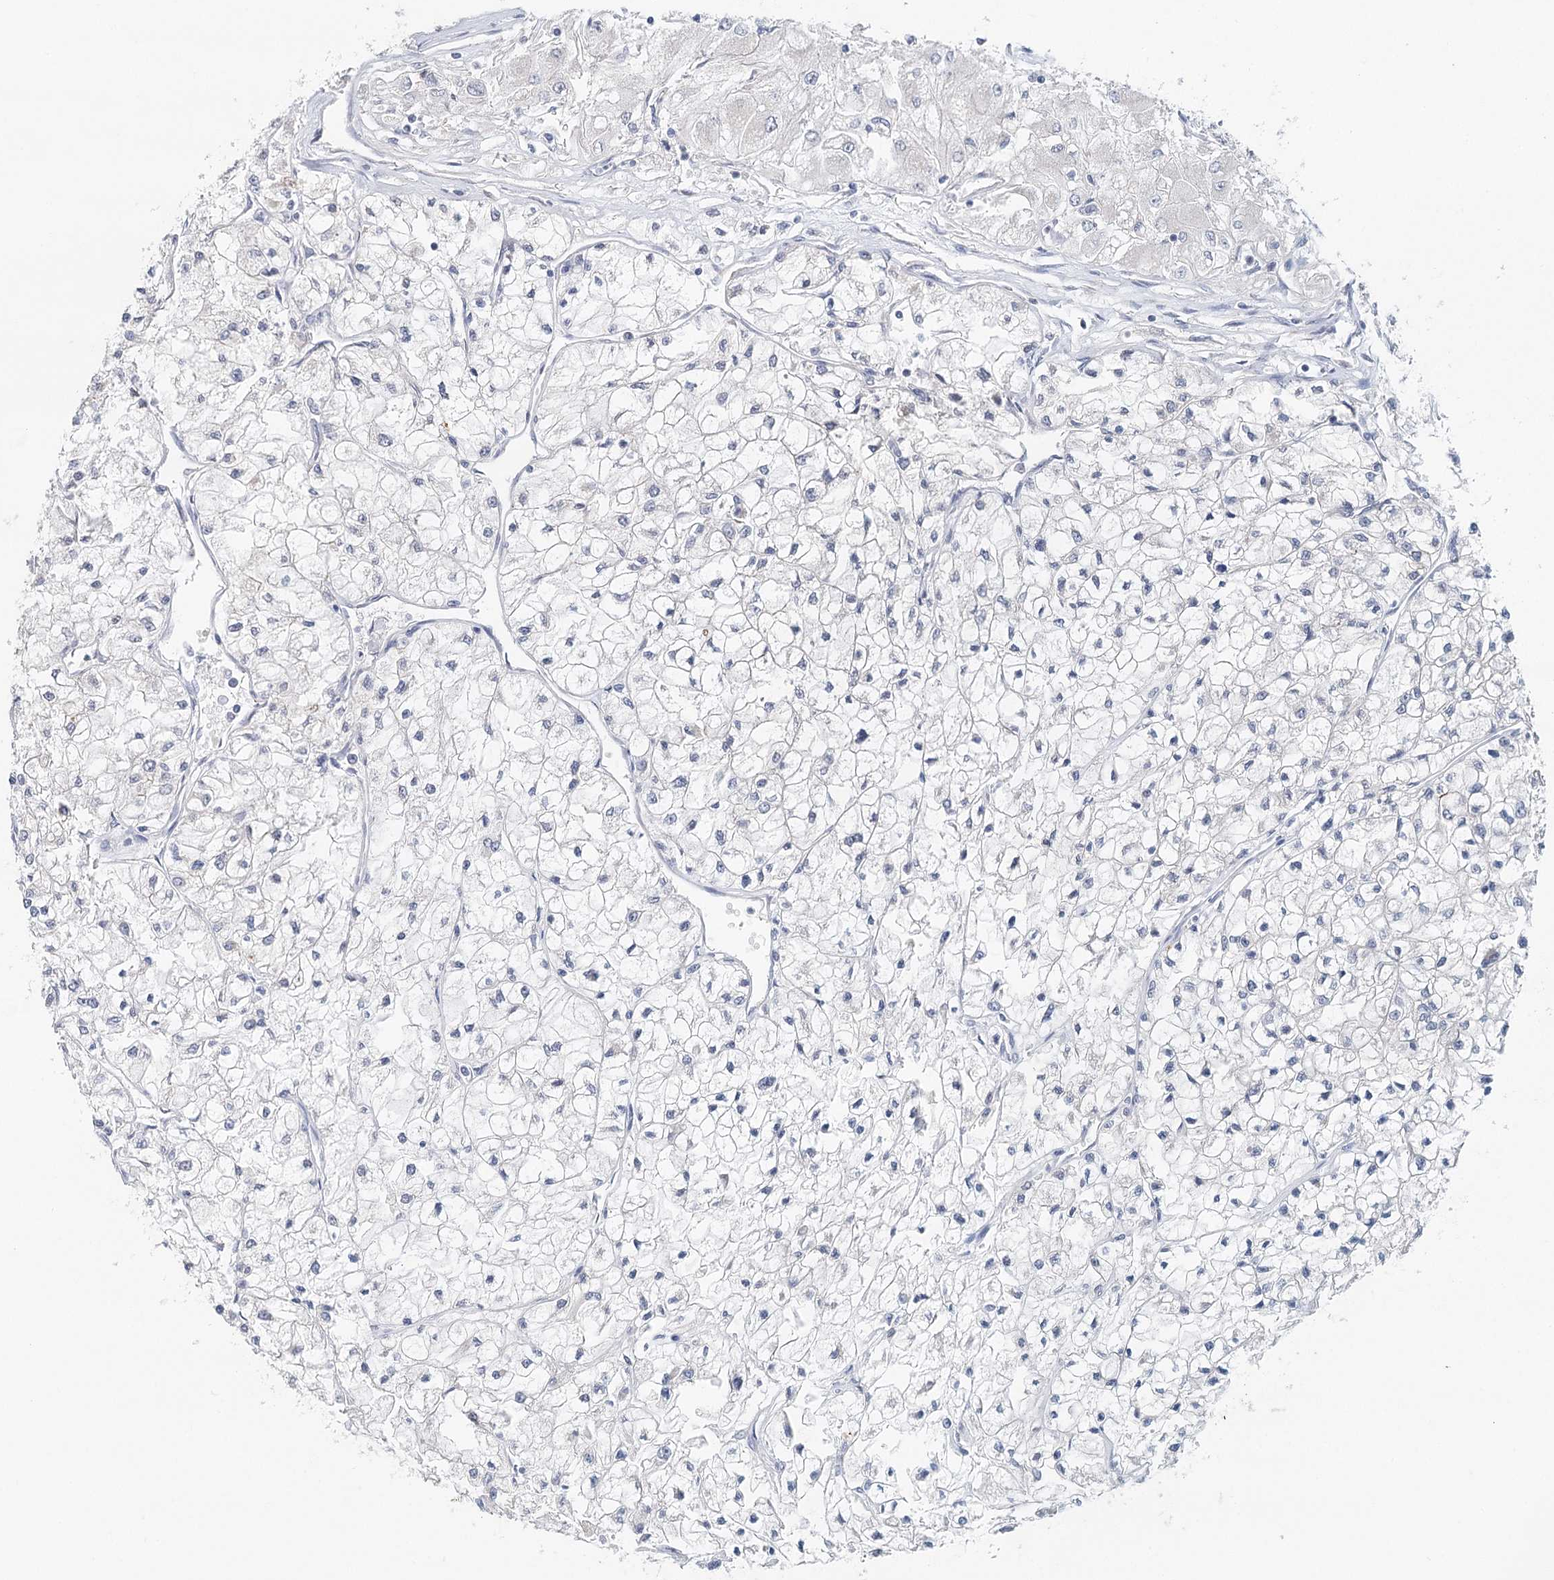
{"staining": {"intensity": "negative", "quantity": "none", "location": "none"}, "tissue": "renal cancer", "cell_type": "Tumor cells", "image_type": "cancer", "snomed": [{"axis": "morphology", "description": "Adenocarcinoma, NOS"}, {"axis": "topography", "description": "Kidney"}], "caption": "The photomicrograph shows no significant staining in tumor cells of renal adenocarcinoma. (DAB immunohistochemistry (IHC), high magnification).", "gene": "SYNPO", "patient": {"sex": "male", "age": 80}}